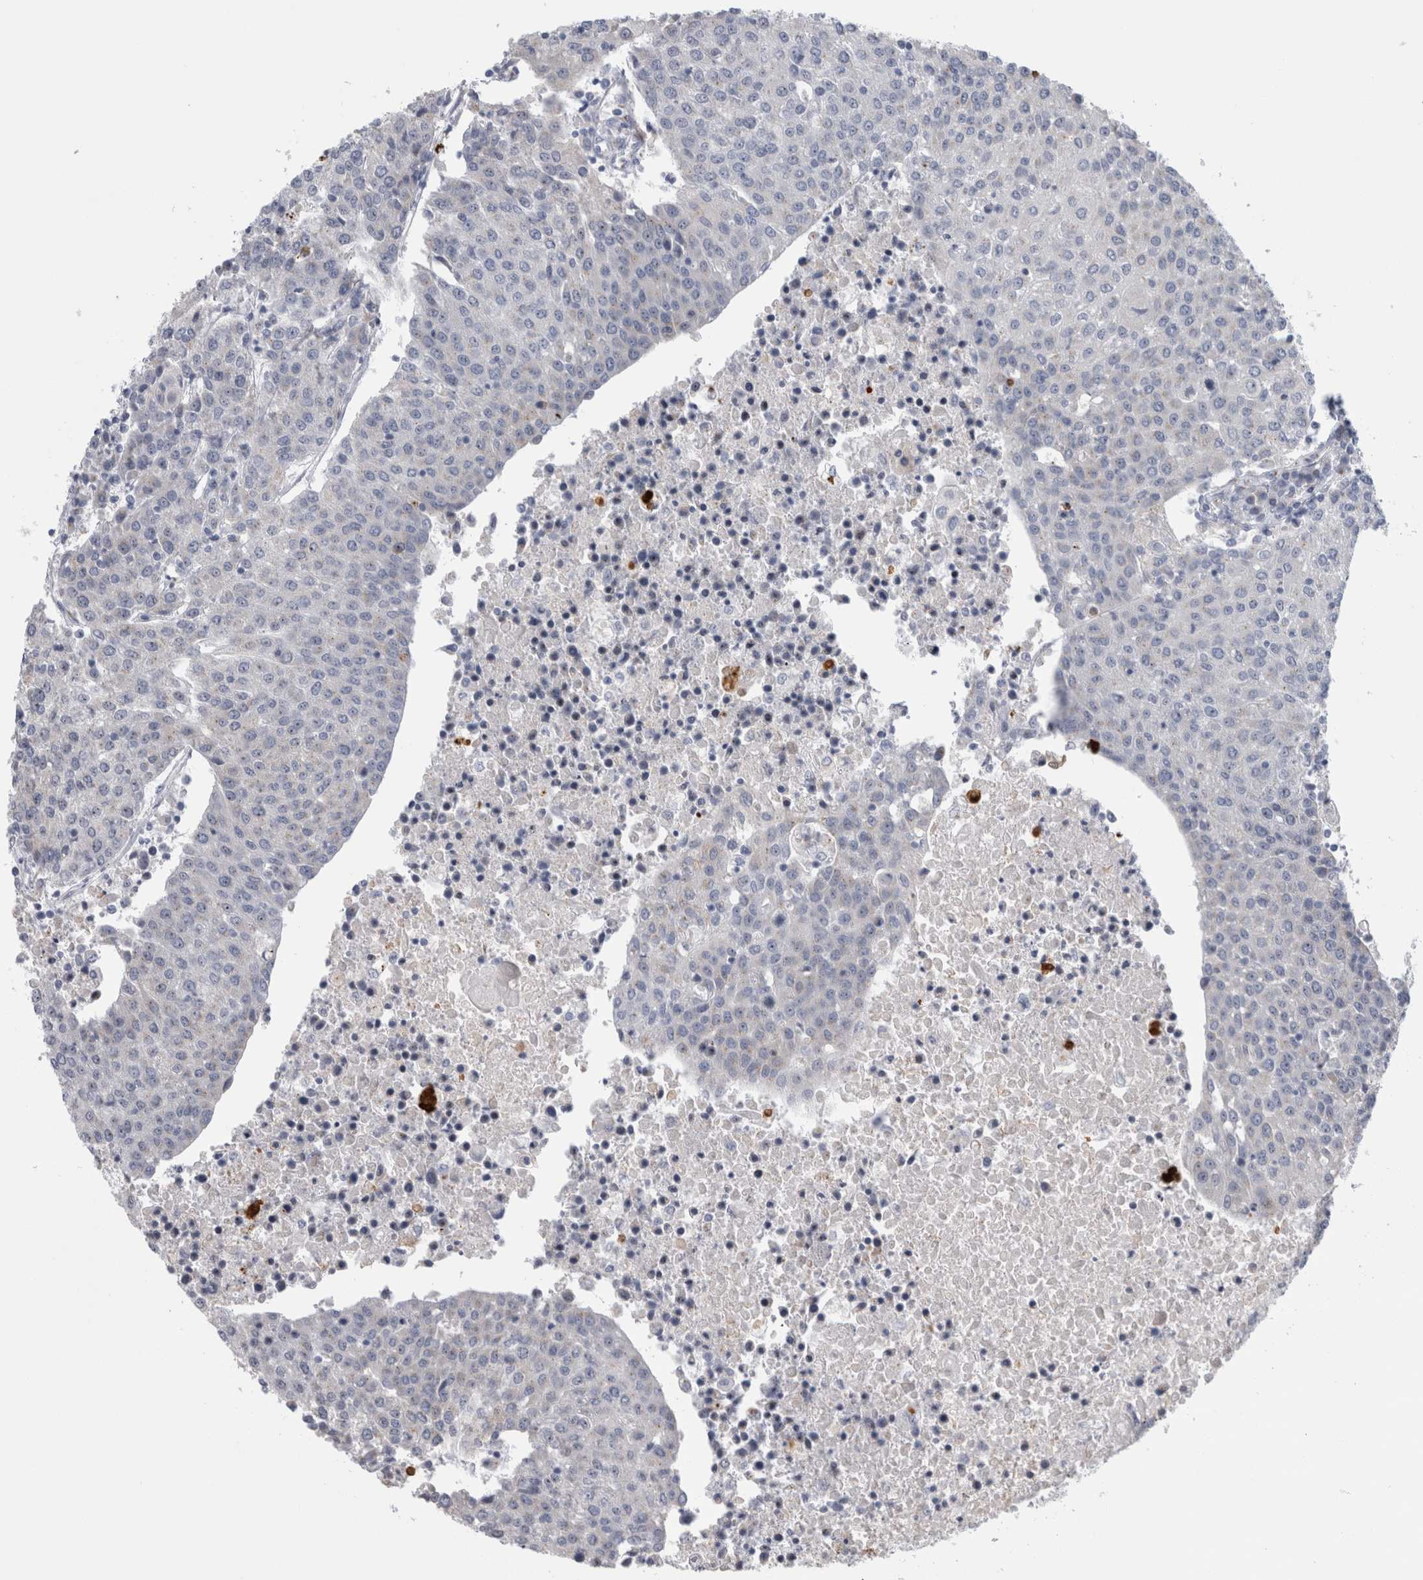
{"staining": {"intensity": "negative", "quantity": "none", "location": "none"}, "tissue": "urothelial cancer", "cell_type": "Tumor cells", "image_type": "cancer", "snomed": [{"axis": "morphology", "description": "Urothelial carcinoma, High grade"}, {"axis": "topography", "description": "Urinary bladder"}], "caption": "Histopathology image shows no significant protein positivity in tumor cells of high-grade urothelial carcinoma.", "gene": "AKAP9", "patient": {"sex": "female", "age": 85}}